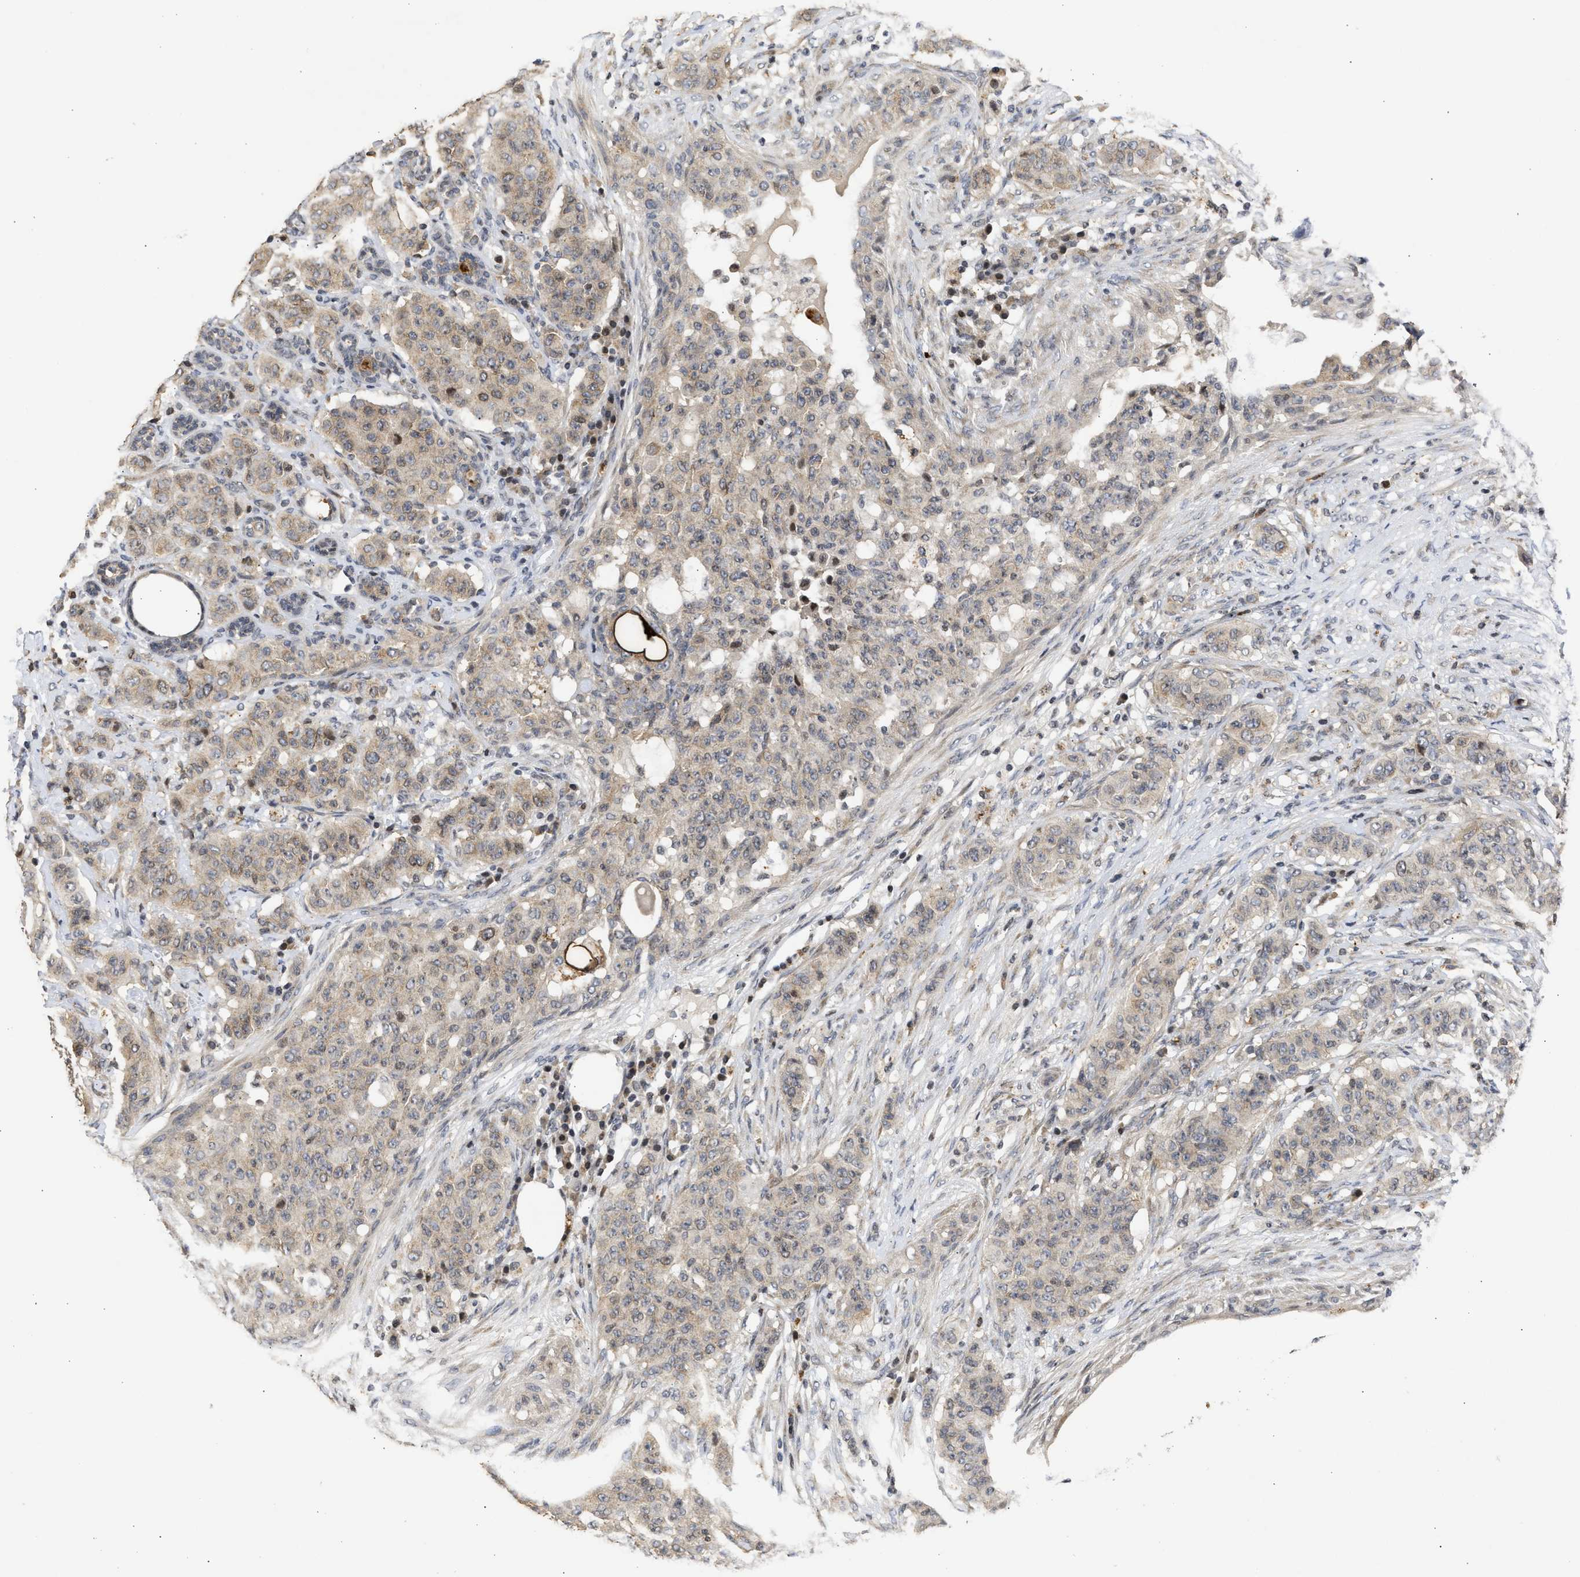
{"staining": {"intensity": "weak", "quantity": ">75%", "location": "cytoplasmic/membranous"}, "tissue": "breast cancer", "cell_type": "Tumor cells", "image_type": "cancer", "snomed": [{"axis": "morphology", "description": "Normal tissue, NOS"}, {"axis": "morphology", "description": "Duct carcinoma"}, {"axis": "topography", "description": "Breast"}], "caption": "Protein staining reveals weak cytoplasmic/membranous positivity in about >75% of tumor cells in breast cancer (intraductal carcinoma).", "gene": "ENSG00000142539", "patient": {"sex": "female", "age": 40}}